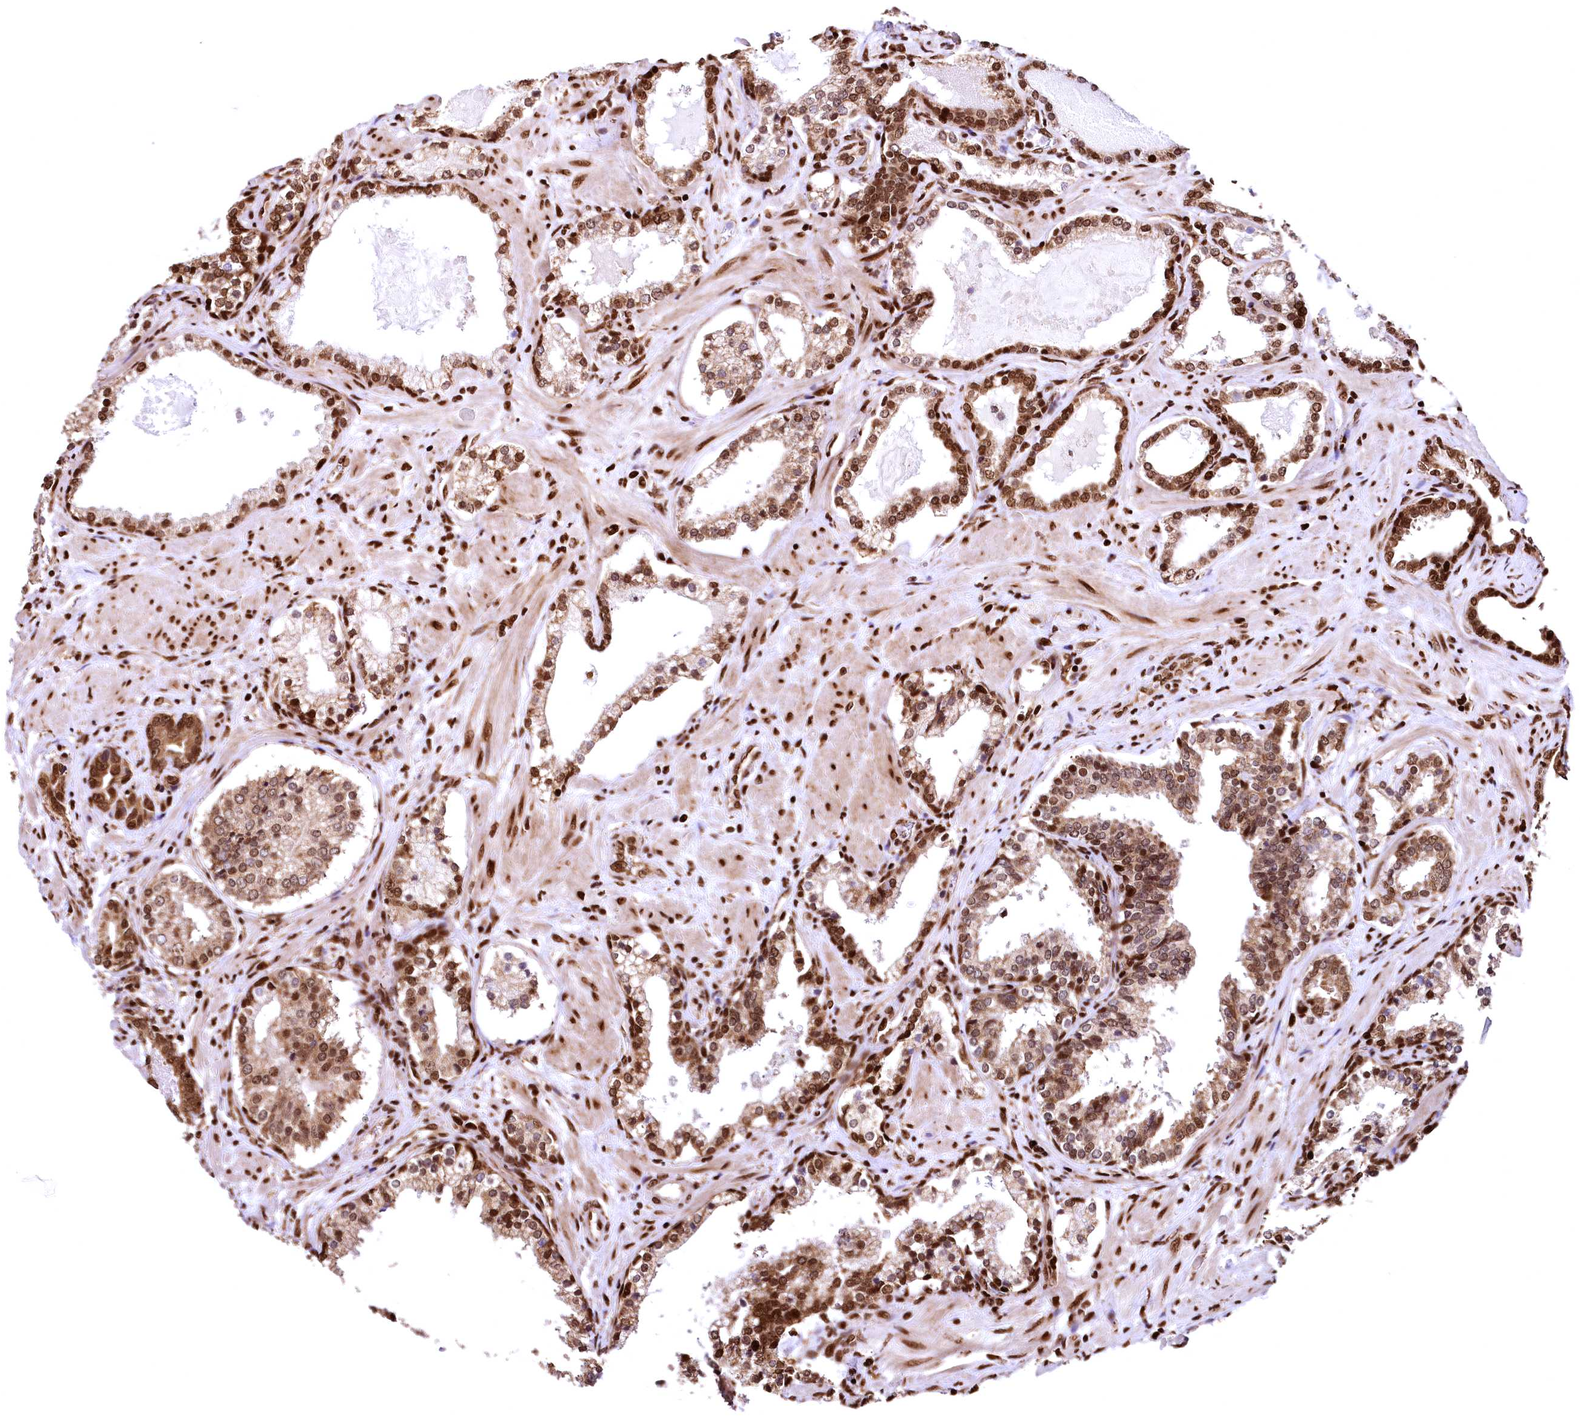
{"staining": {"intensity": "moderate", "quantity": ">75%", "location": "cytoplasmic/membranous,nuclear"}, "tissue": "prostate cancer", "cell_type": "Tumor cells", "image_type": "cancer", "snomed": [{"axis": "morphology", "description": "Adenocarcinoma, High grade"}, {"axis": "topography", "description": "Prostate"}], "caption": "The histopathology image shows a brown stain indicating the presence of a protein in the cytoplasmic/membranous and nuclear of tumor cells in adenocarcinoma (high-grade) (prostate).", "gene": "PDS5B", "patient": {"sex": "male", "age": 58}}